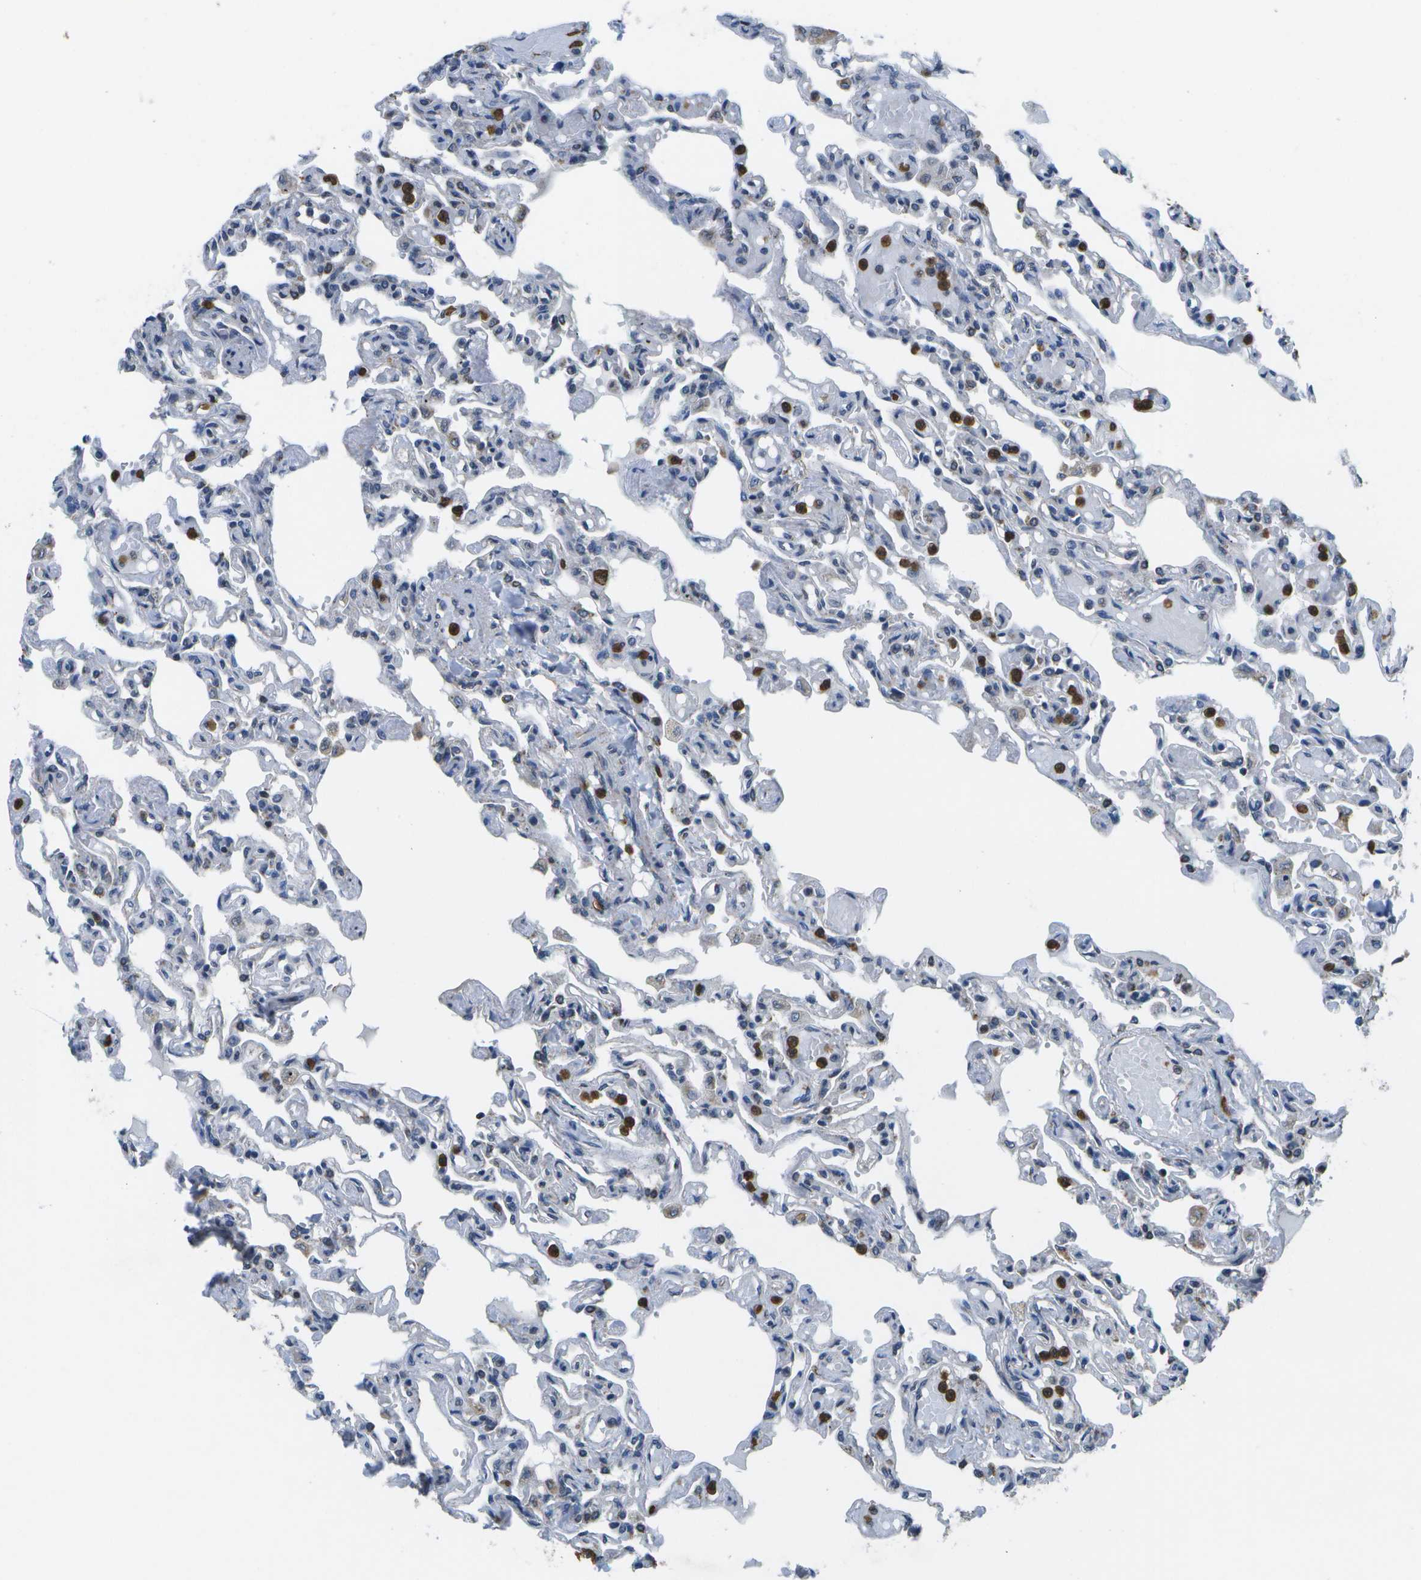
{"staining": {"intensity": "moderate", "quantity": "25%-75%", "location": "cytoplasmic/membranous"}, "tissue": "lung", "cell_type": "Alveolar cells", "image_type": "normal", "snomed": [{"axis": "morphology", "description": "Normal tissue, NOS"}, {"axis": "topography", "description": "Lung"}], "caption": "Protein expression analysis of normal lung exhibits moderate cytoplasmic/membranous staining in approximately 25%-75% of alveolar cells. The staining is performed using DAB (3,3'-diaminobenzidine) brown chromogen to label protein expression. The nuclei are counter-stained blue using hematoxylin.", "gene": "GALNT15", "patient": {"sex": "male", "age": 21}}